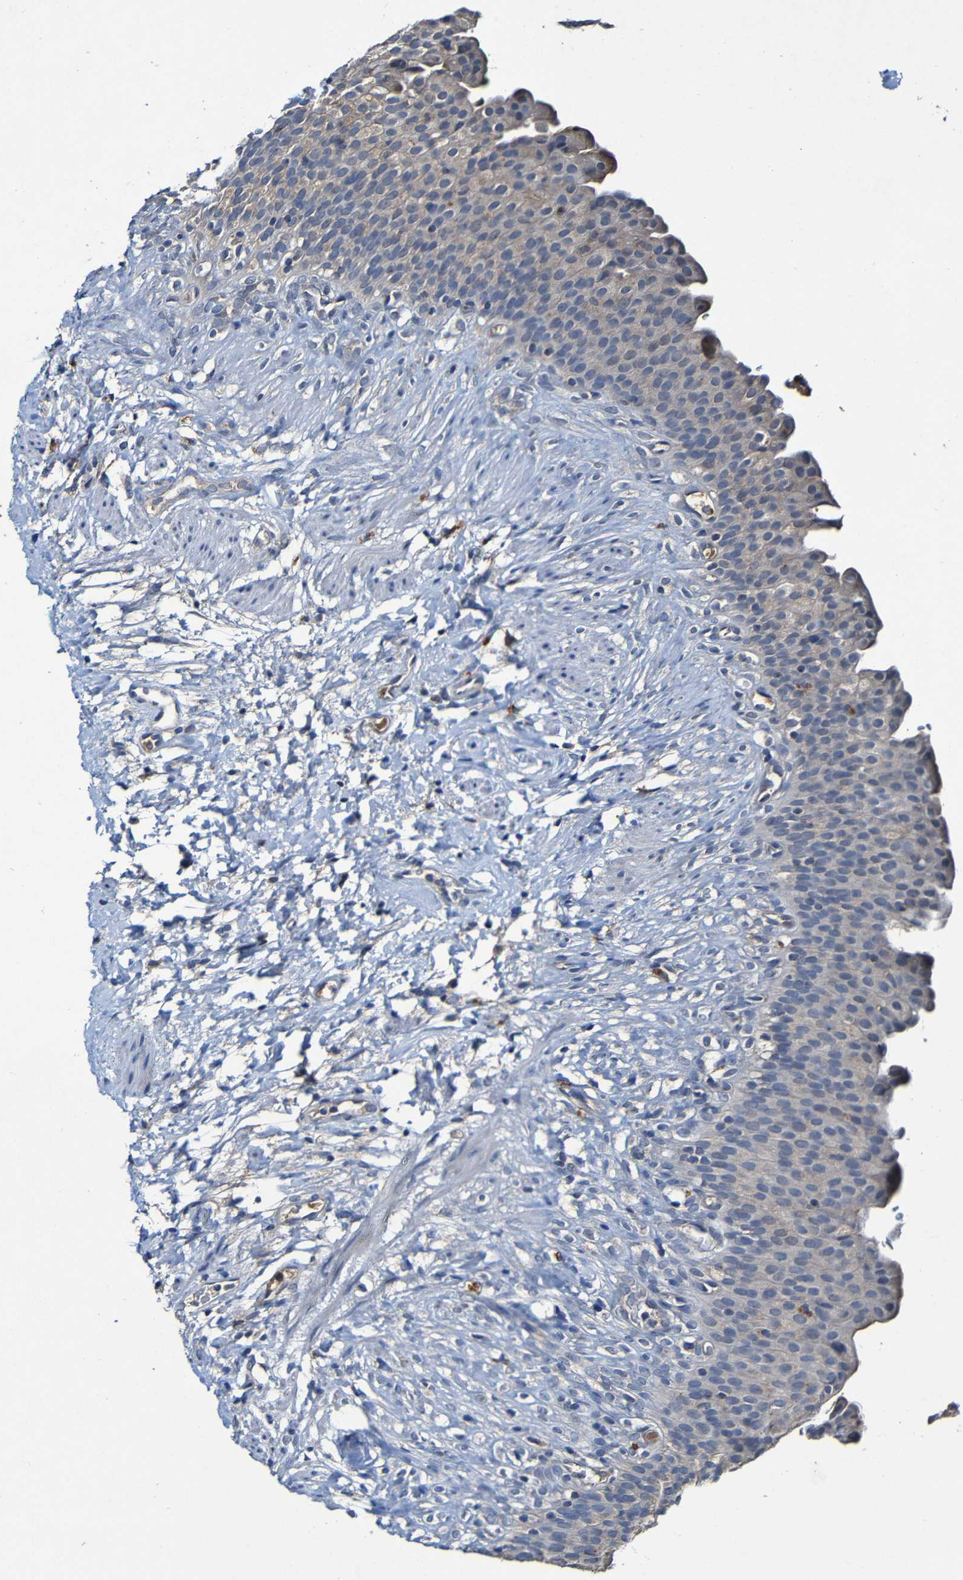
{"staining": {"intensity": "weak", "quantity": "25%-75%", "location": "cytoplasmic/membranous"}, "tissue": "urinary bladder", "cell_type": "Urothelial cells", "image_type": "normal", "snomed": [{"axis": "morphology", "description": "Normal tissue, NOS"}, {"axis": "topography", "description": "Urinary bladder"}], "caption": "Immunohistochemistry (IHC) of normal urinary bladder exhibits low levels of weak cytoplasmic/membranous staining in about 25%-75% of urothelial cells. (DAB IHC, brown staining for protein, blue staining for nuclei).", "gene": "LRRC70", "patient": {"sex": "female", "age": 79}}